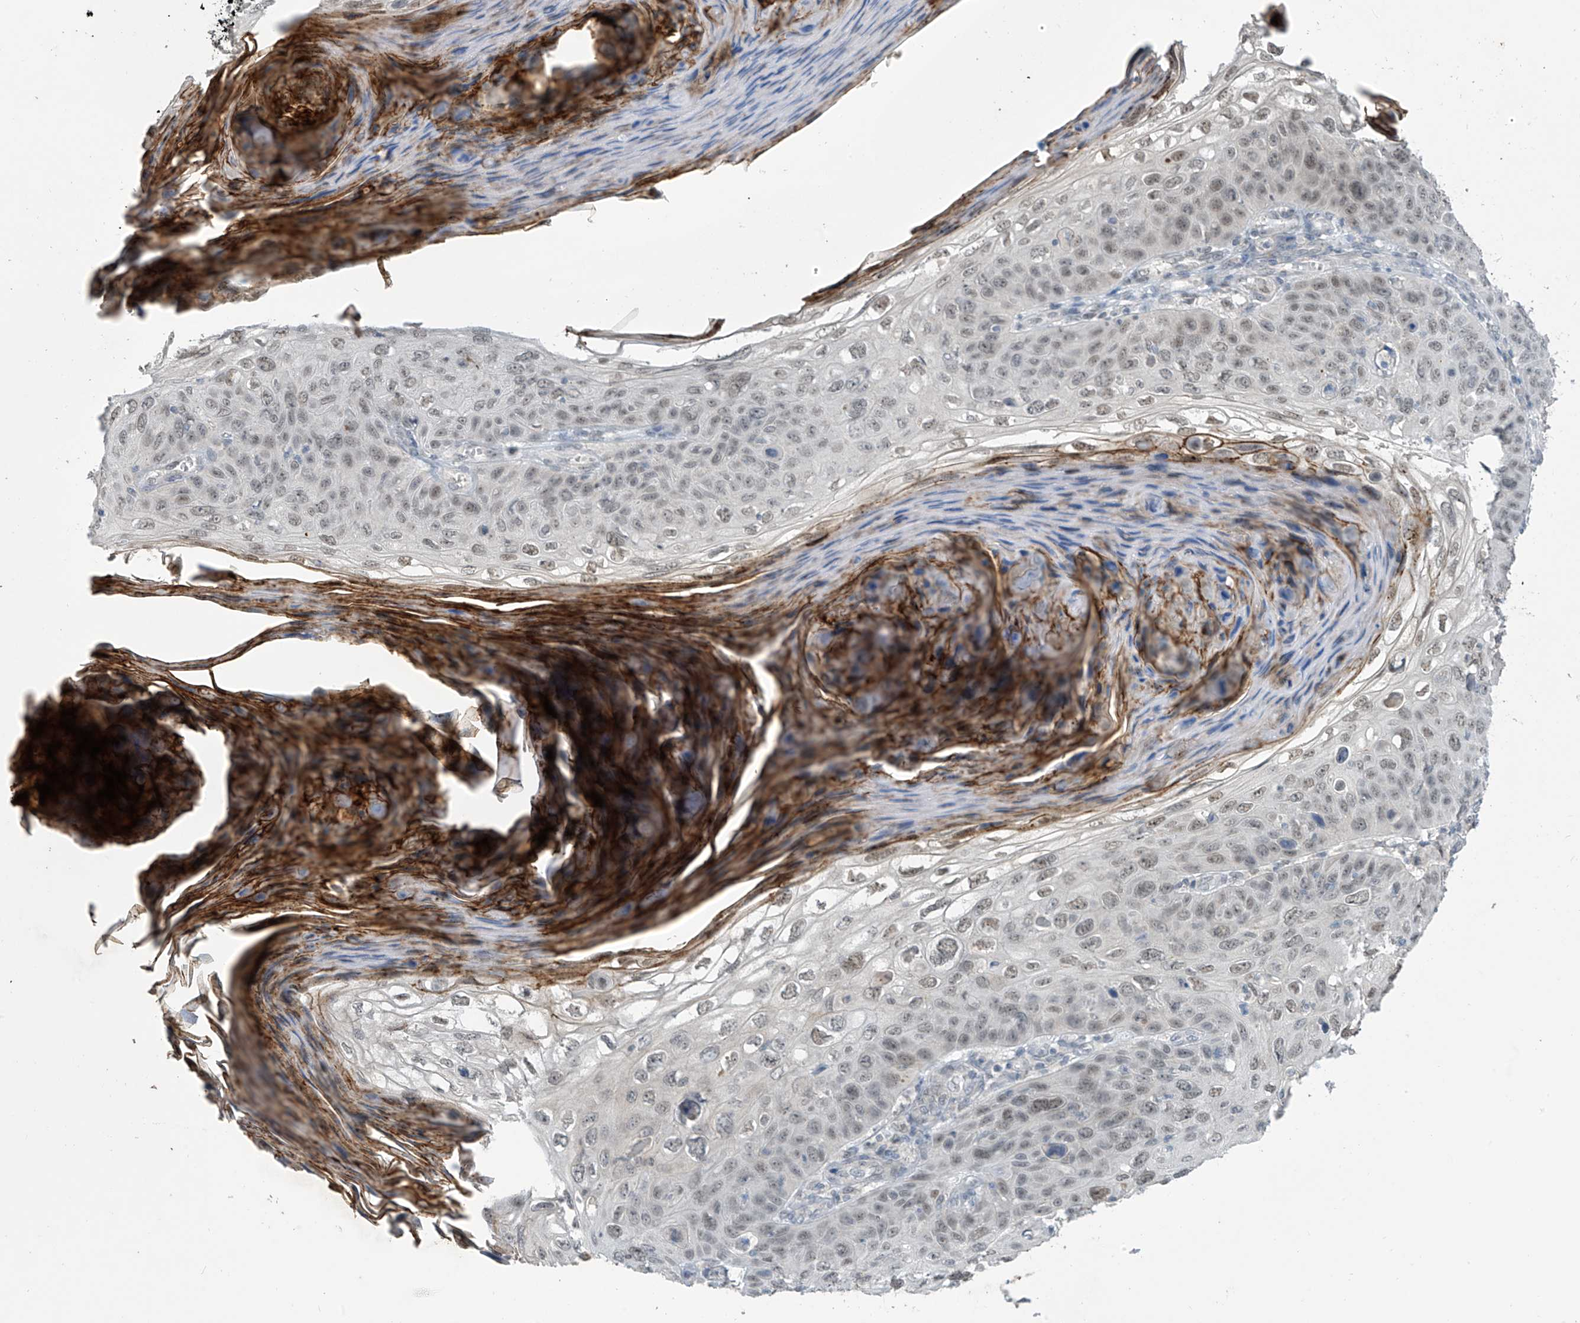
{"staining": {"intensity": "weak", "quantity": "25%-75%", "location": "nuclear"}, "tissue": "skin cancer", "cell_type": "Tumor cells", "image_type": "cancer", "snomed": [{"axis": "morphology", "description": "Squamous cell carcinoma, NOS"}, {"axis": "topography", "description": "Skin"}], "caption": "An IHC histopathology image of neoplastic tissue is shown. Protein staining in brown labels weak nuclear positivity in skin cancer (squamous cell carcinoma) within tumor cells. The staining is performed using DAB brown chromogen to label protein expression. The nuclei are counter-stained blue using hematoxylin.", "gene": "METAP1D", "patient": {"sex": "female", "age": 90}}